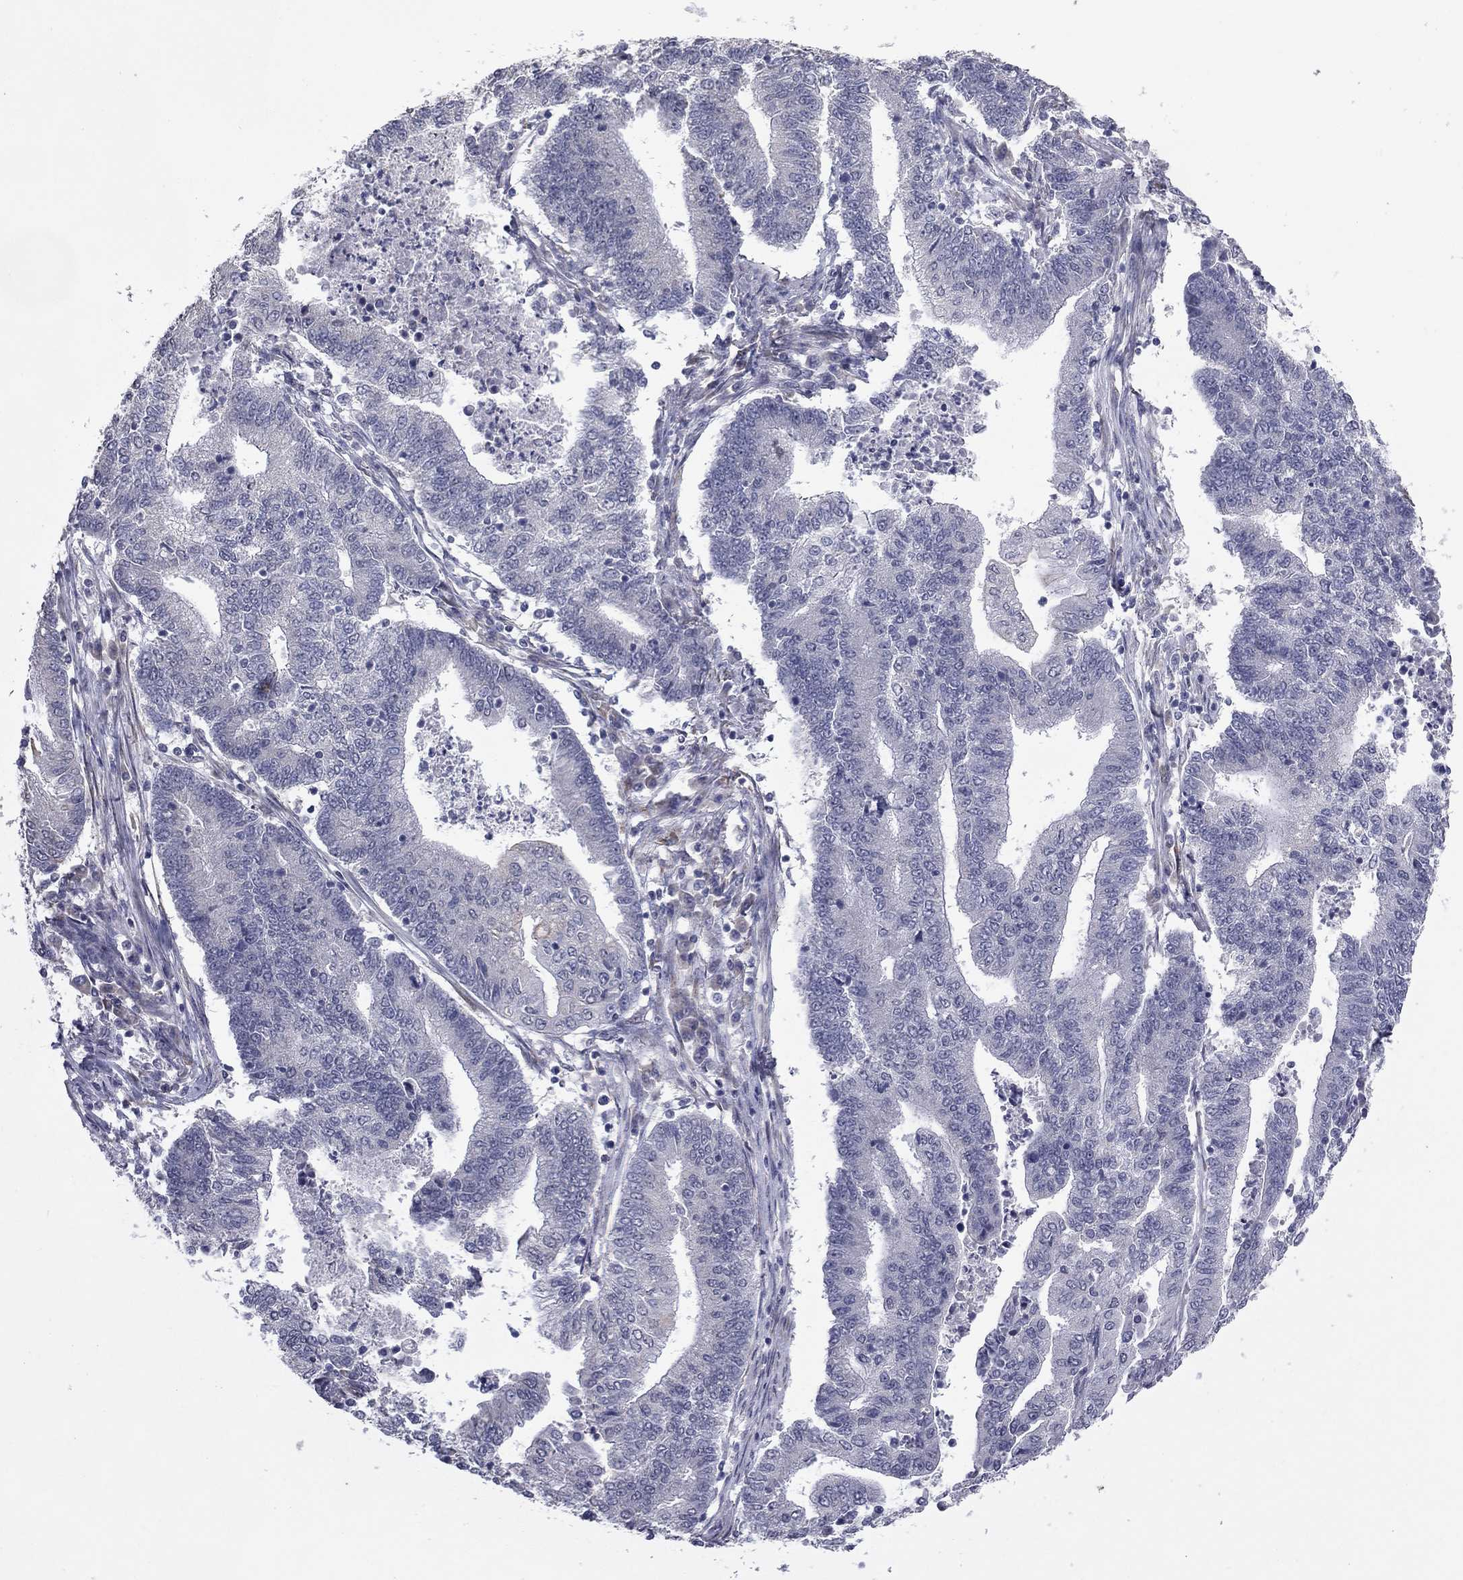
{"staining": {"intensity": "negative", "quantity": "none", "location": "none"}, "tissue": "endometrial cancer", "cell_type": "Tumor cells", "image_type": "cancer", "snomed": [{"axis": "morphology", "description": "Adenocarcinoma, NOS"}, {"axis": "topography", "description": "Uterus"}, {"axis": "topography", "description": "Endometrium"}], "caption": "An image of endometrial cancer stained for a protein exhibits no brown staining in tumor cells. (Stains: DAB immunohistochemistry (IHC) with hematoxylin counter stain, Microscopy: brightfield microscopy at high magnification).", "gene": "PRRT2", "patient": {"sex": "female", "age": 54}}